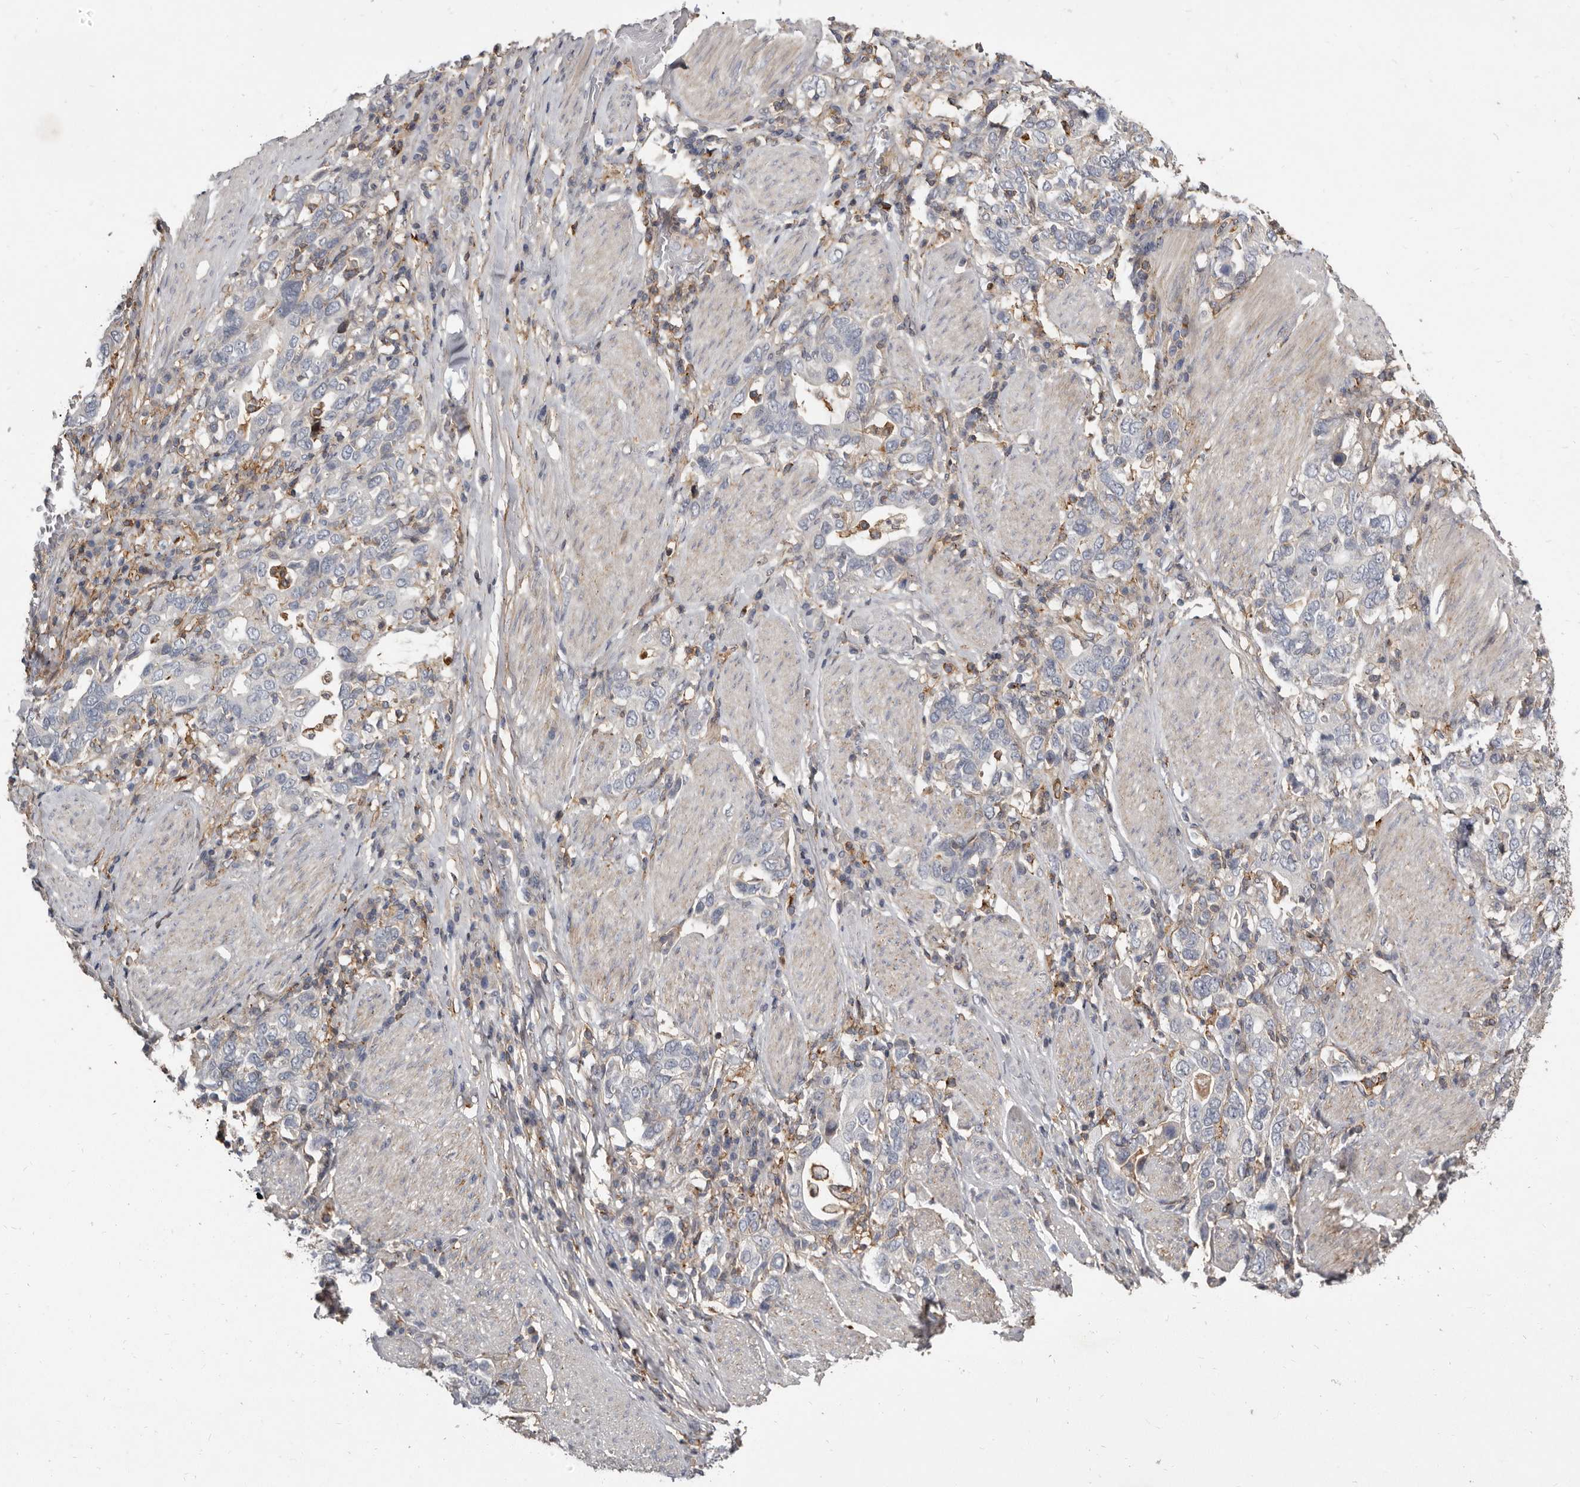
{"staining": {"intensity": "negative", "quantity": "none", "location": "none"}, "tissue": "stomach cancer", "cell_type": "Tumor cells", "image_type": "cancer", "snomed": [{"axis": "morphology", "description": "Adenocarcinoma, NOS"}, {"axis": "topography", "description": "Stomach, upper"}], "caption": "IHC of human stomach cancer shows no staining in tumor cells.", "gene": "KIF26B", "patient": {"sex": "male", "age": 62}}